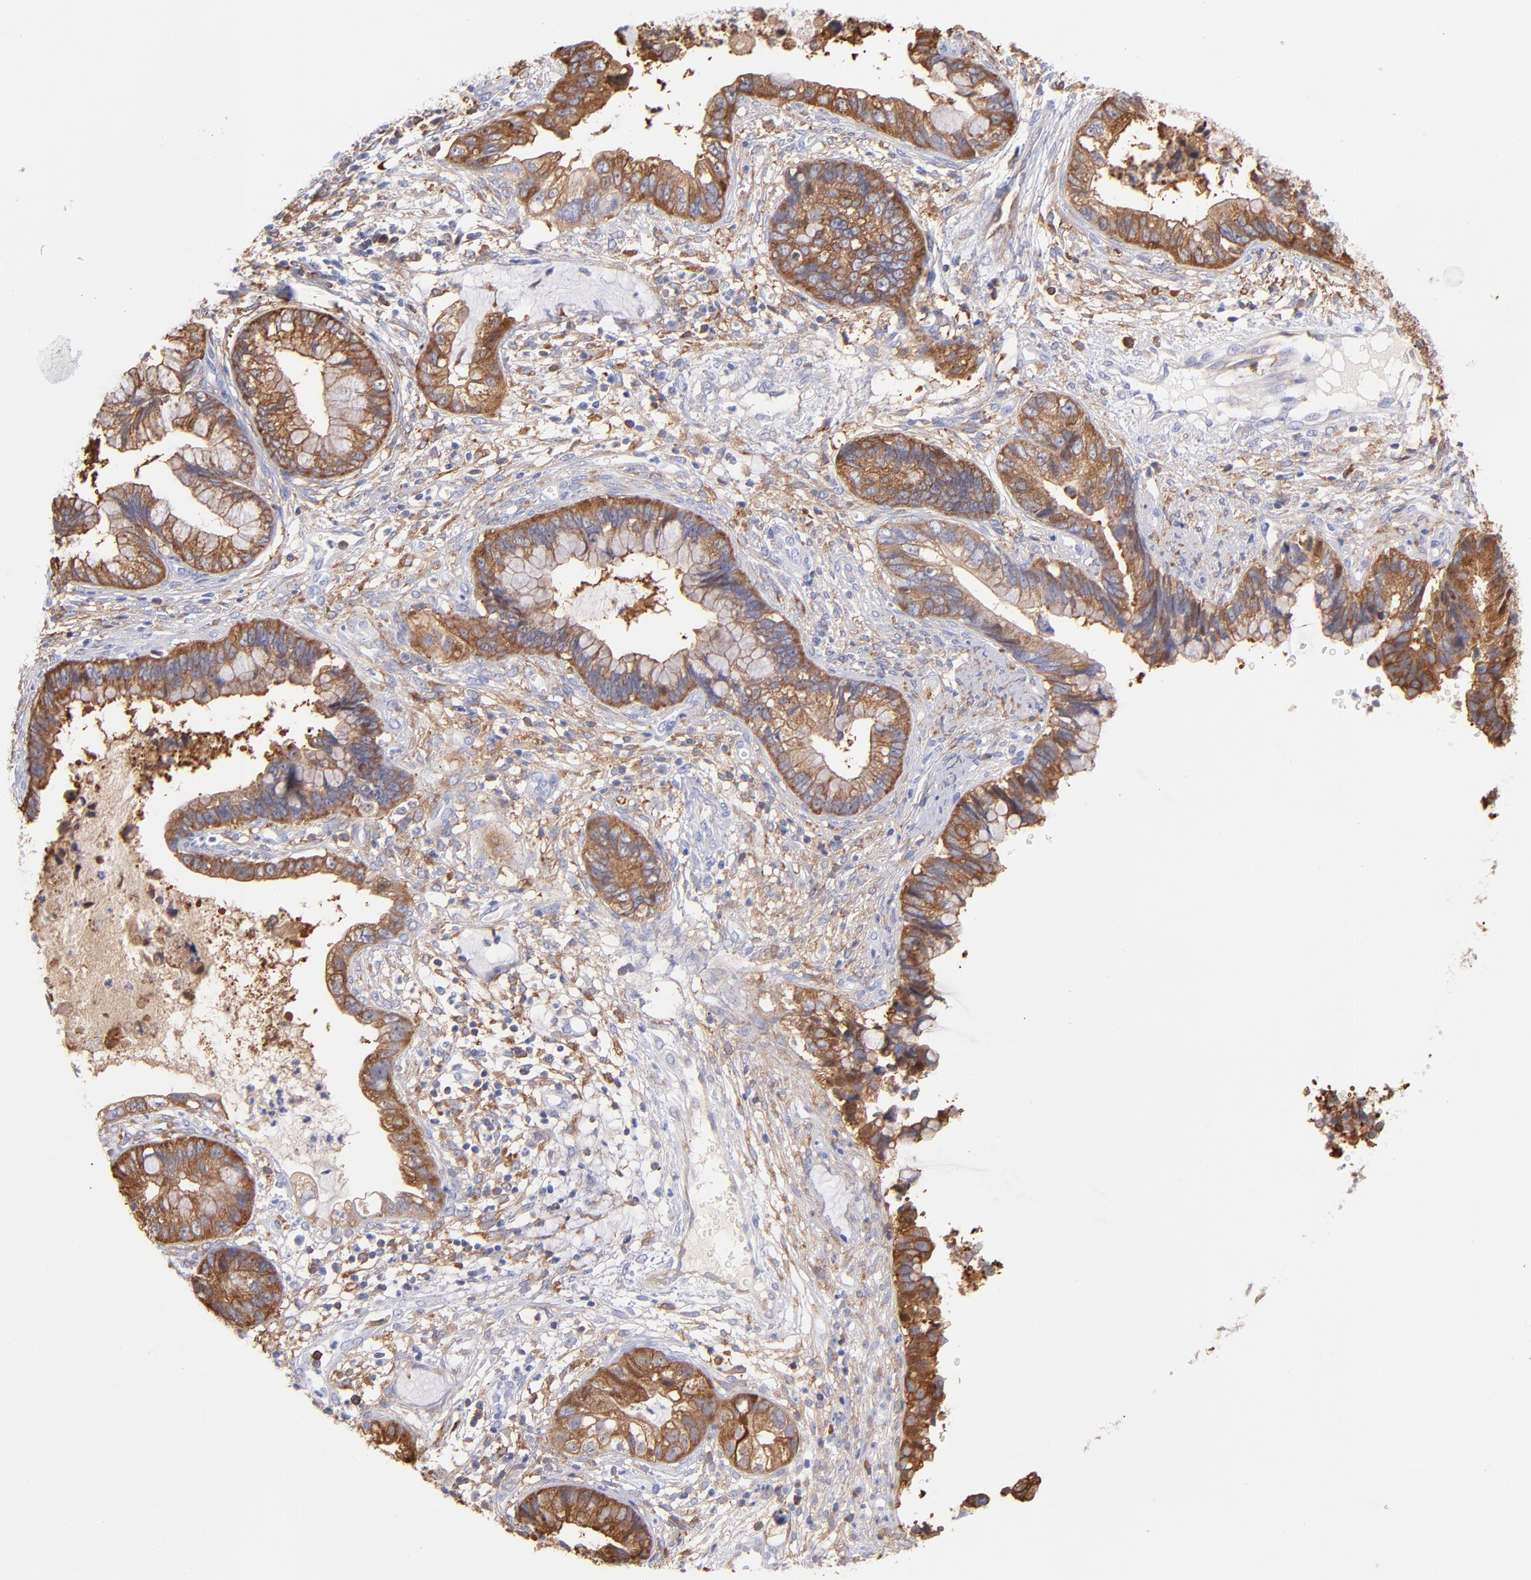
{"staining": {"intensity": "moderate", "quantity": ">75%", "location": "cytoplasmic/membranous"}, "tissue": "cervical cancer", "cell_type": "Tumor cells", "image_type": "cancer", "snomed": [{"axis": "morphology", "description": "Adenocarcinoma, NOS"}, {"axis": "topography", "description": "Cervix"}], "caption": "Immunohistochemical staining of adenocarcinoma (cervical) reveals medium levels of moderate cytoplasmic/membranous positivity in about >75% of tumor cells.", "gene": "PRKCA", "patient": {"sex": "female", "age": 44}}